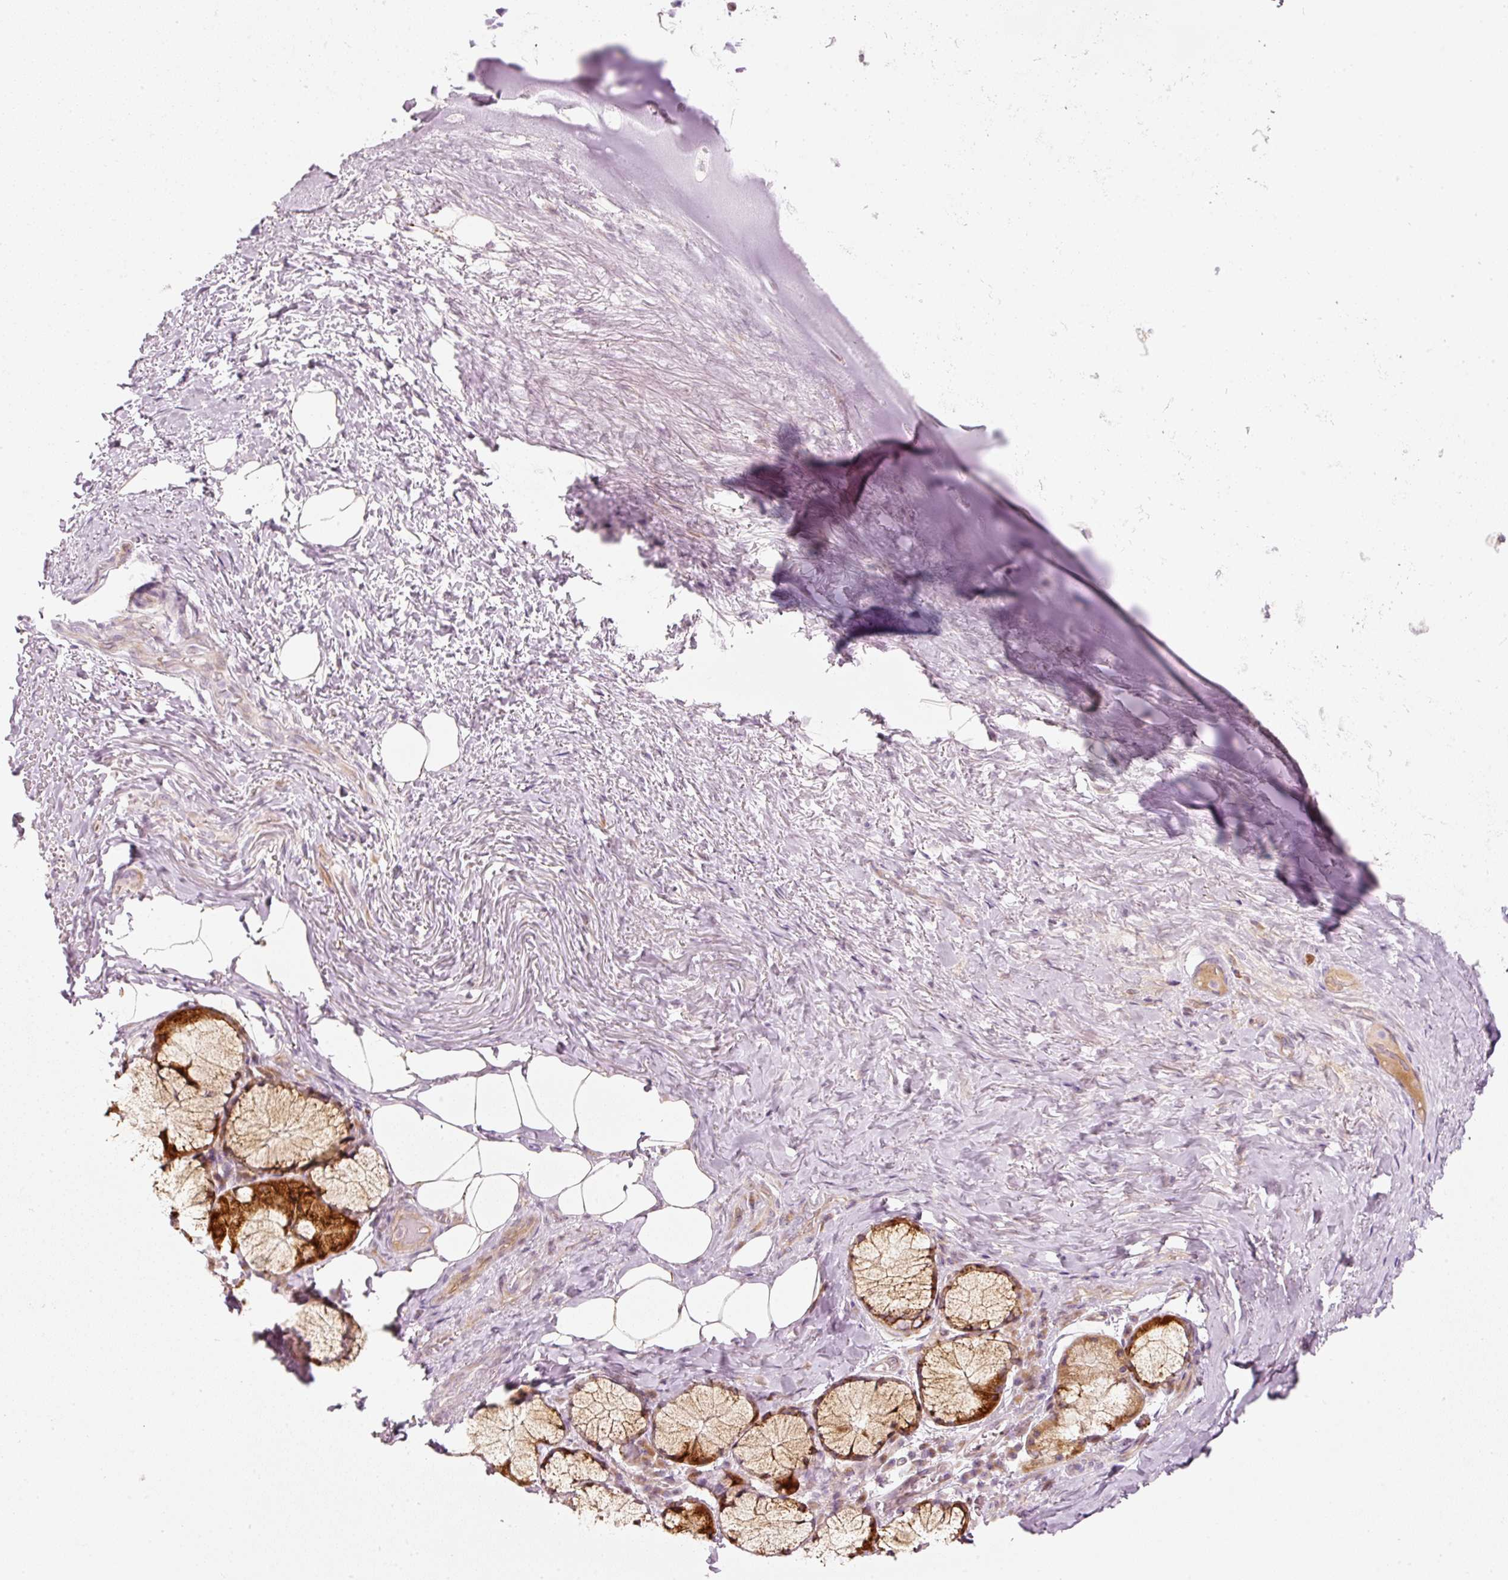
{"staining": {"intensity": "weak", "quantity": "<25%", "location": "cytoplasmic/membranous"}, "tissue": "adipose tissue", "cell_type": "Adipocytes", "image_type": "normal", "snomed": [{"axis": "morphology", "description": "Normal tissue, NOS"}, {"axis": "topography", "description": "Cartilage tissue"}, {"axis": "topography", "description": "Bronchus"}], "caption": "Immunohistochemistry (IHC) of unremarkable human adipose tissue displays no expression in adipocytes. (Stains: DAB (3,3'-diaminobenzidine) IHC with hematoxylin counter stain, Microscopy: brightfield microscopy at high magnification).", "gene": "SLC20A1", "patient": {"sex": "male", "age": 56}}